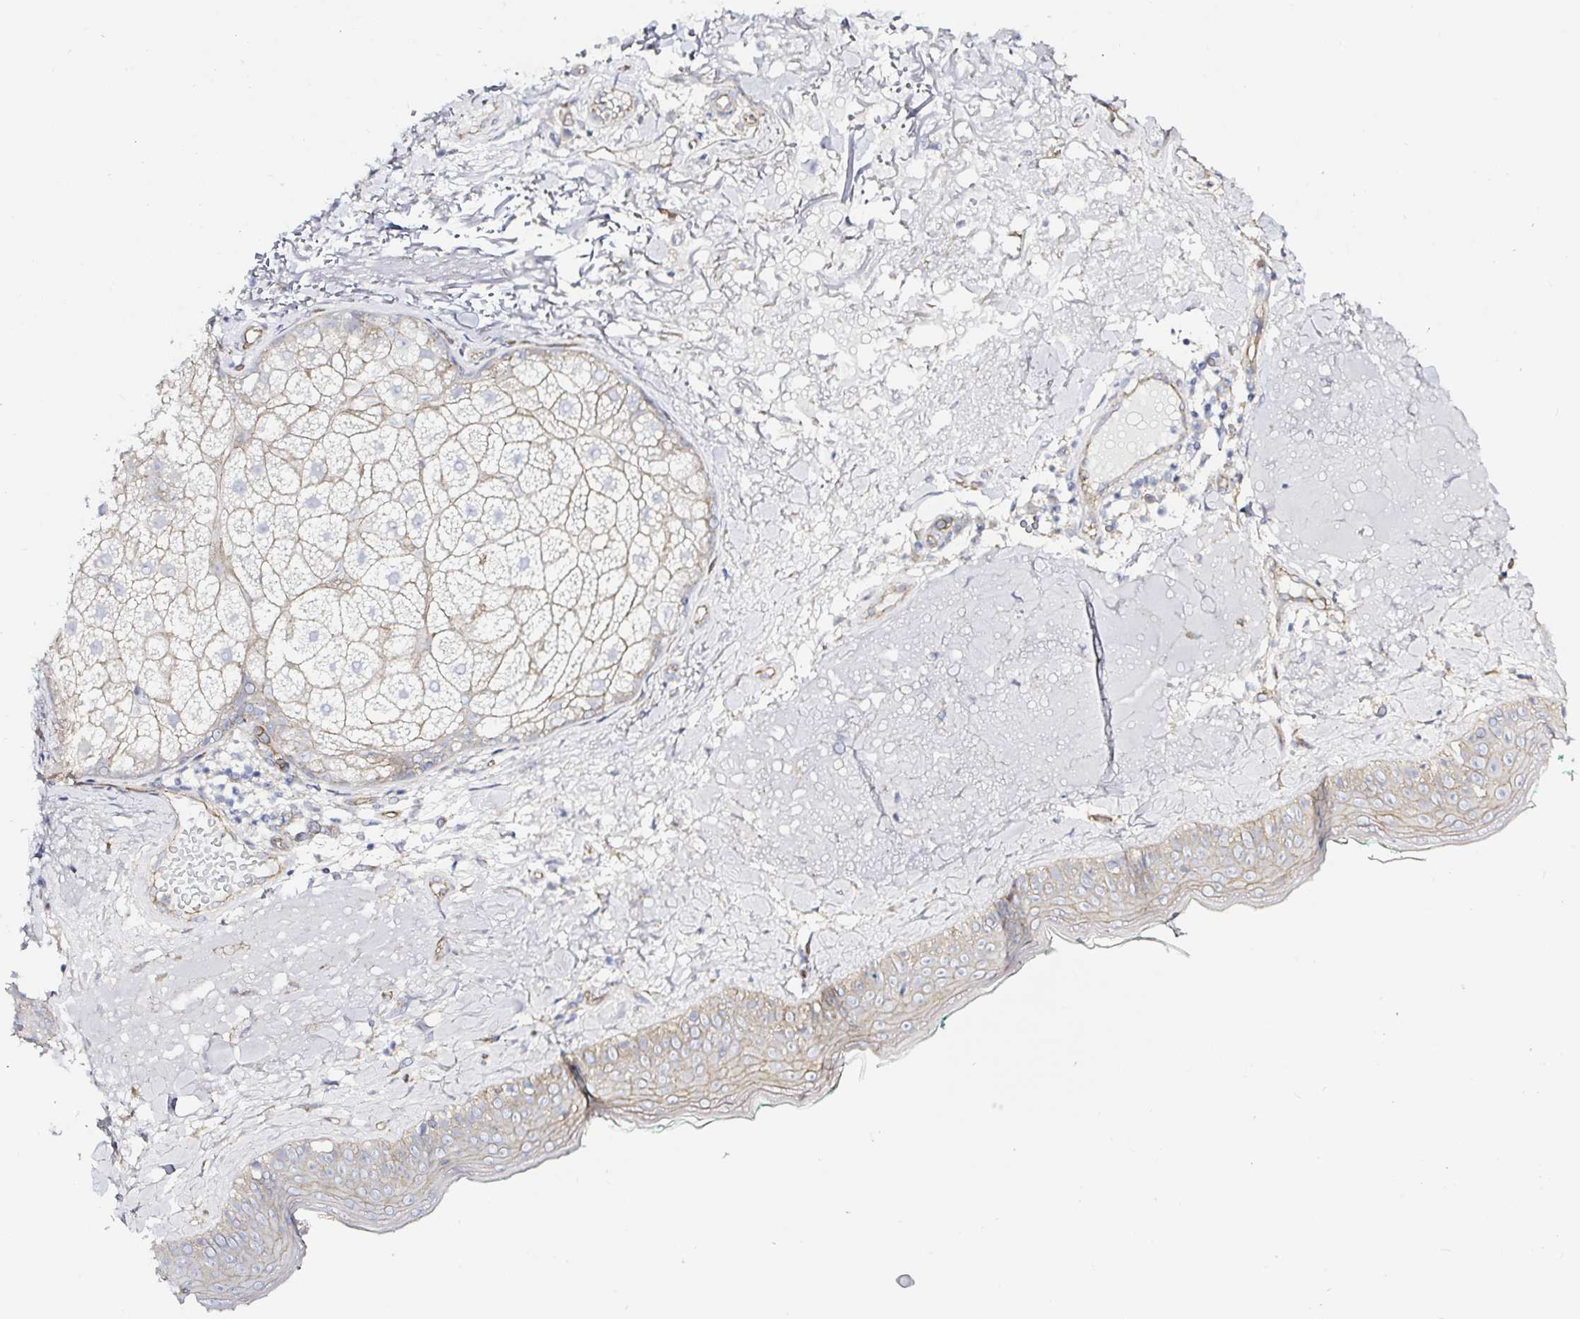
{"staining": {"intensity": "negative", "quantity": "none", "location": "none"}, "tissue": "skin", "cell_type": "Fibroblasts", "image_type": "normal", "snomed": [{"axis": "morphology", "description": "Normal tissue, NOS"}, {"axis": "topography", "description": "Skin"}], "caption": "A photomicrograph of skin stained for a protein shows no brown staining in fibroblasts. The staining was performed using DAB (3,3'-diaminobenzidine) to visualize the protein expression in brown, while the nuclei were stained in blue with hematoxylin (Magnification: 20x).", "gene": "ARL4D", "patient": {"sex": "male", "age": 73}}